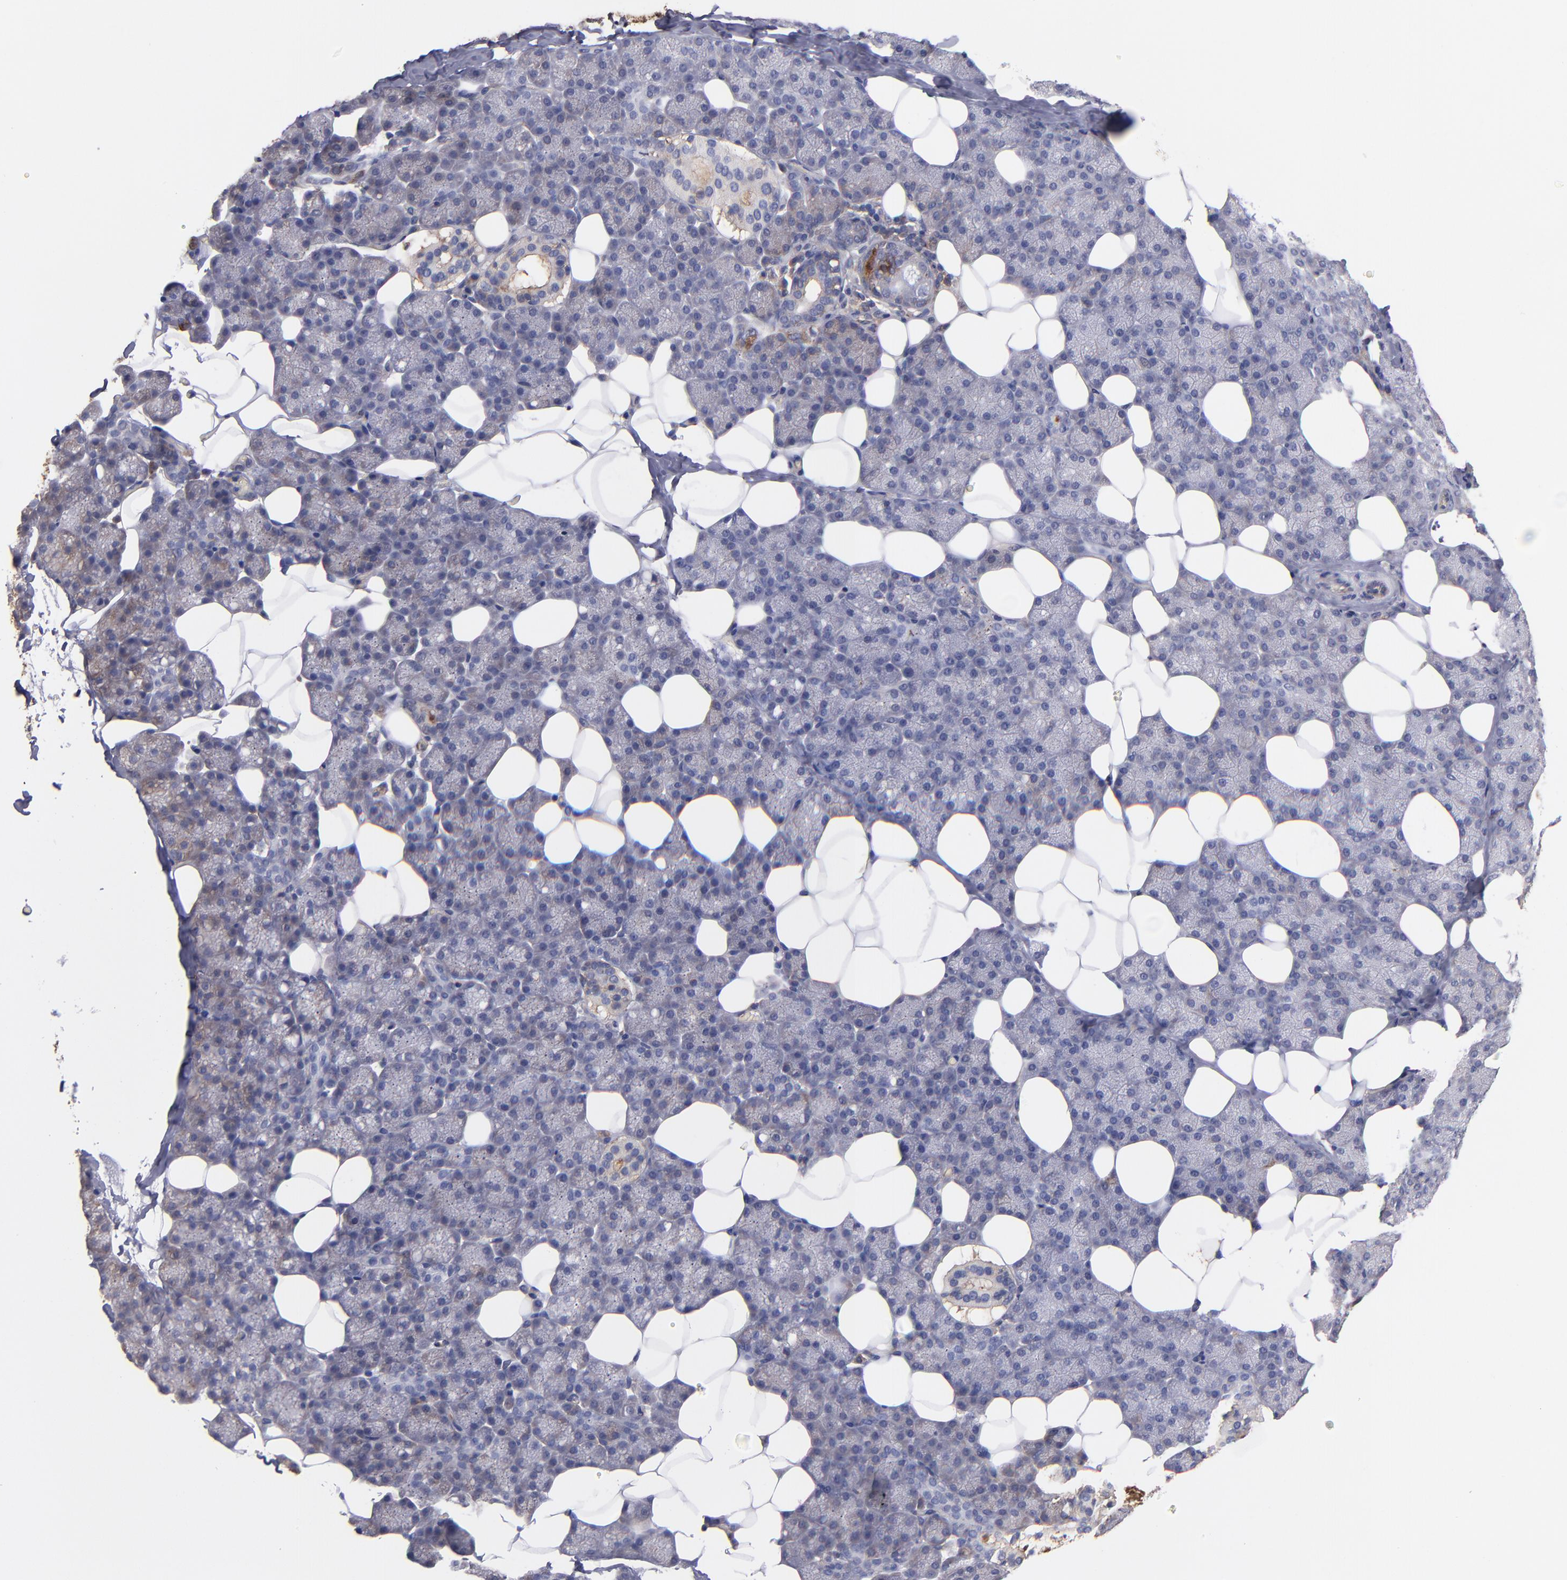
{"staining": {"intensity": "moderate", "quantity": "<25%", "location": "cytoplasmic/membranous"}, "tissue": "salivary gland", "cell_type": "Glandular cells", "image_type": "normal", "snomed": [{"axis": "morphology", "description": "Normal tissue, NOS"}, {"axis": "topography", "description": "Lymph node"}, {"axis": "topography", "description": "Salivary gland"}], "caption": "IHC micrograph of normal salivary gland: human salivary gland stained using immunohistochemistry shows low levels of moderate protein expression localized specifically in the cytoplasmic/membranous of glandular cells, appearing as a cytoplasmic/membranous brown color.", "gene": "MVP", "patient": {"sex": "male", "age": 8}}